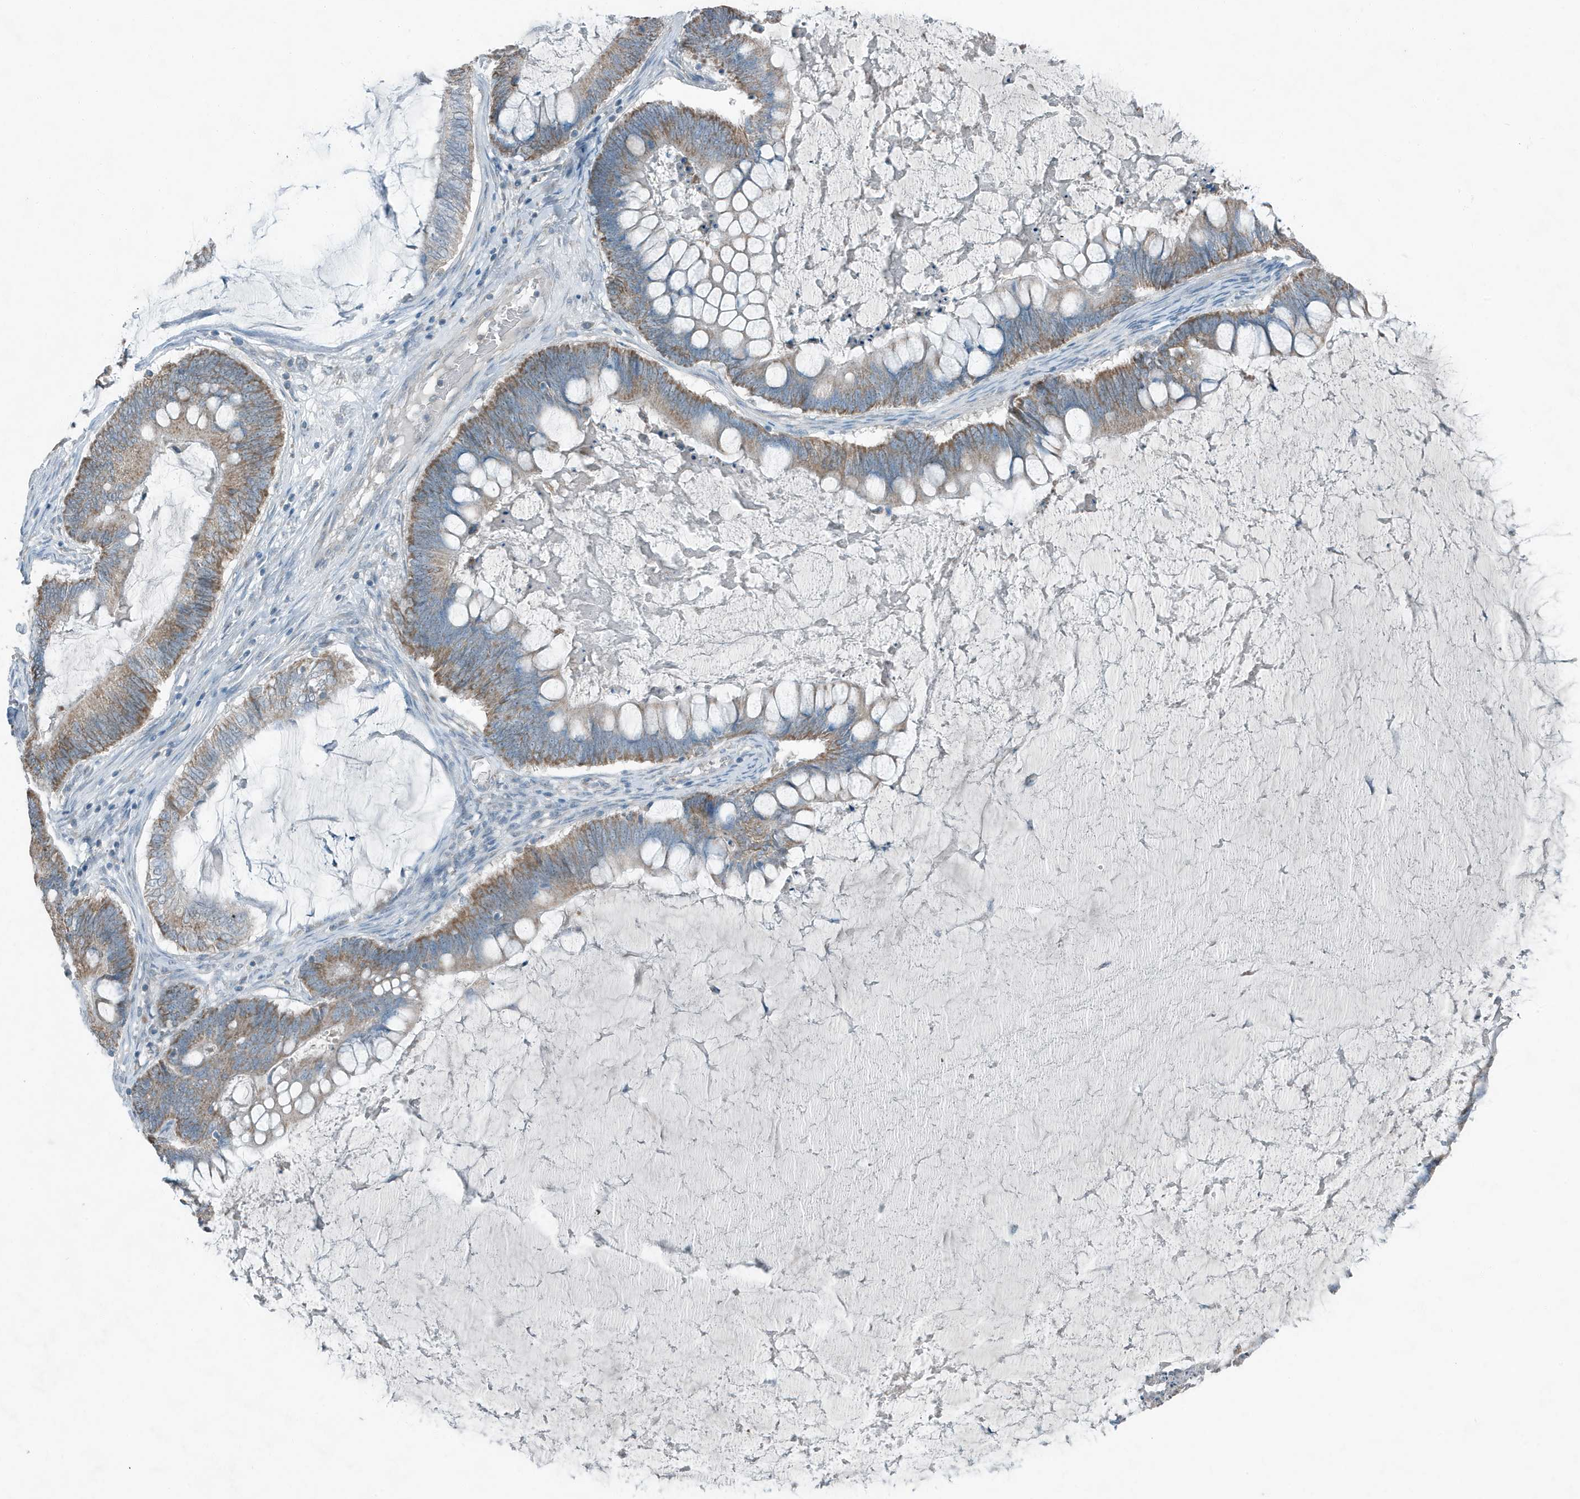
{"staining": {"intensity": "moderate", "quantity": ">75%", "location": "cytoplasmic/membranous"}, "tissue": "ovarian cancer", "cell_type": "Tumor cells", "image_type": "cancer", "snomed": [{"axis": "morphology", "description": "Cystadenocarcinoma, mucinous, NOS"}, {"axis": "topography", "description": "Ovary"}], "caption": "Immunohistochemistry (IHC) photomicrograph of human ovarian cancer (mucinous cystadenocarcinoma) stained for a protein (brown), which reveals medium levels of moderate cytoplasmic/membranous staining in about >75% of tumor cells.", "gene": "MT-CYB", "patient": {"sex": "female", "age": 61}}